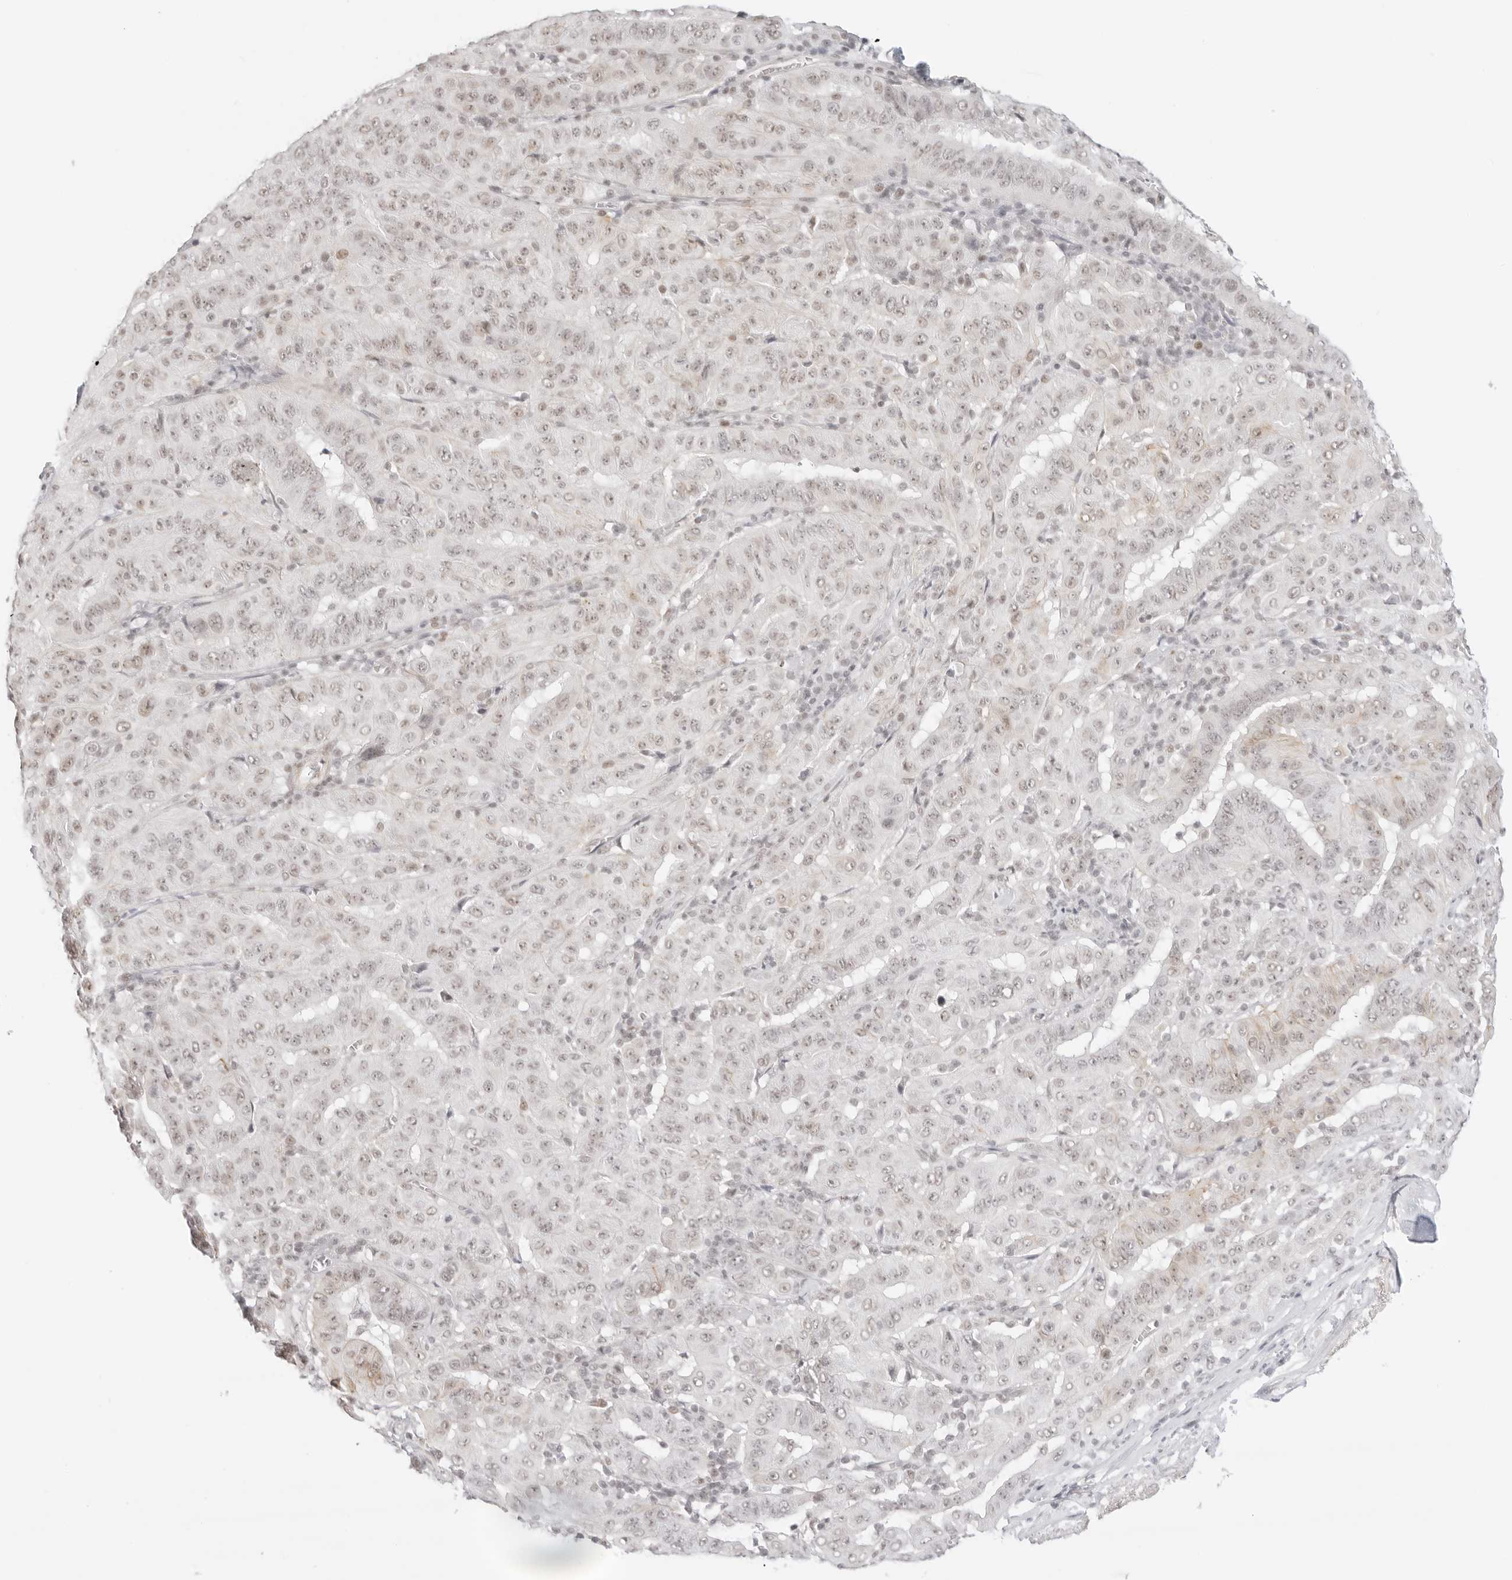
{"staining": {"intensity": "weak", "quantity": "25%-75%", "location": "nuclear"}, "tissue": "pancreatic cancer", "cell_type": "Tumor cells", "image_type": "cancer", "snomed": [{"axis": "morphology", "description": "Adenocarcinoma, NOS"}, {"axis": "topography", "description": "Pancreas"}], "caption": "Immunohistochemistry (DAB (3,3'-diaminobenzidine)) staining of human pancreatic adenocarcinoma displays weak nuclear protein staining in about 25%-75% of tumor cells. (DAB IHC with brightfield microscopy, high magnification).", "gene": "TCIM", "patient": {"sex": "male", "age": 63}}